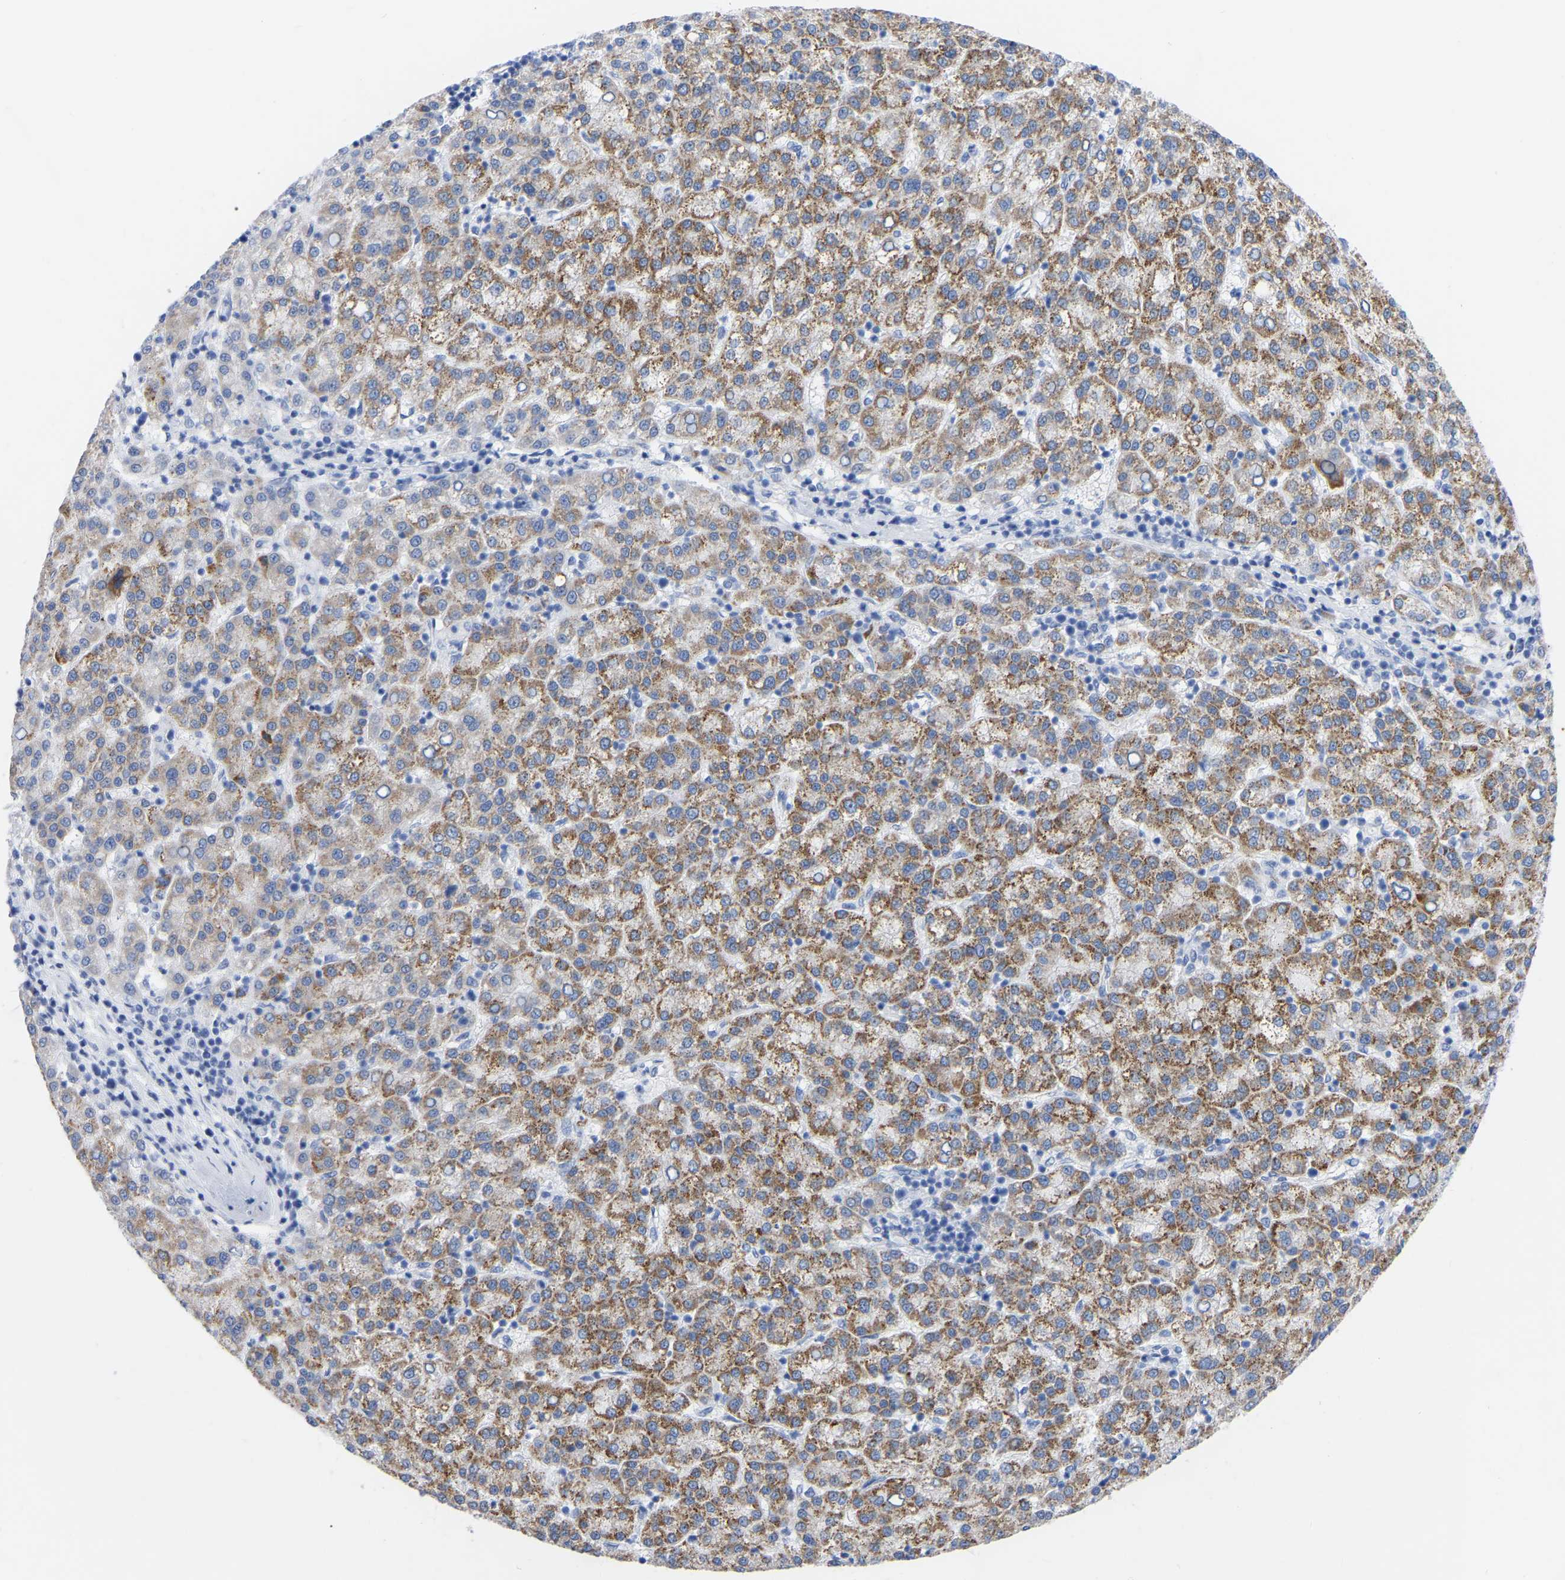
{"staining": {"intensity": "moderate", "quantity": ">75%", "location": "cytoplasmic/membranous"}, "tissue": "liver cancer", "cell_type": "Tumor cells", "image_type": "cancer", "snomed": [{"axis": "morphology", "description": "Carcinoma, Hepatocellular, NOS"}, {"axis": "topography", "description": "Liver"}], "caption": "Immunohistochemistry of human liver cancer demonstrates medium levels of moderate cytoplasmic/membranous expression in about >75% of tumor cells. (brown staining indicates protein expression, while blue staining denotes nuclei).", "gene": "ZNF629", "patient": {"sex": "female", "age": 58}}